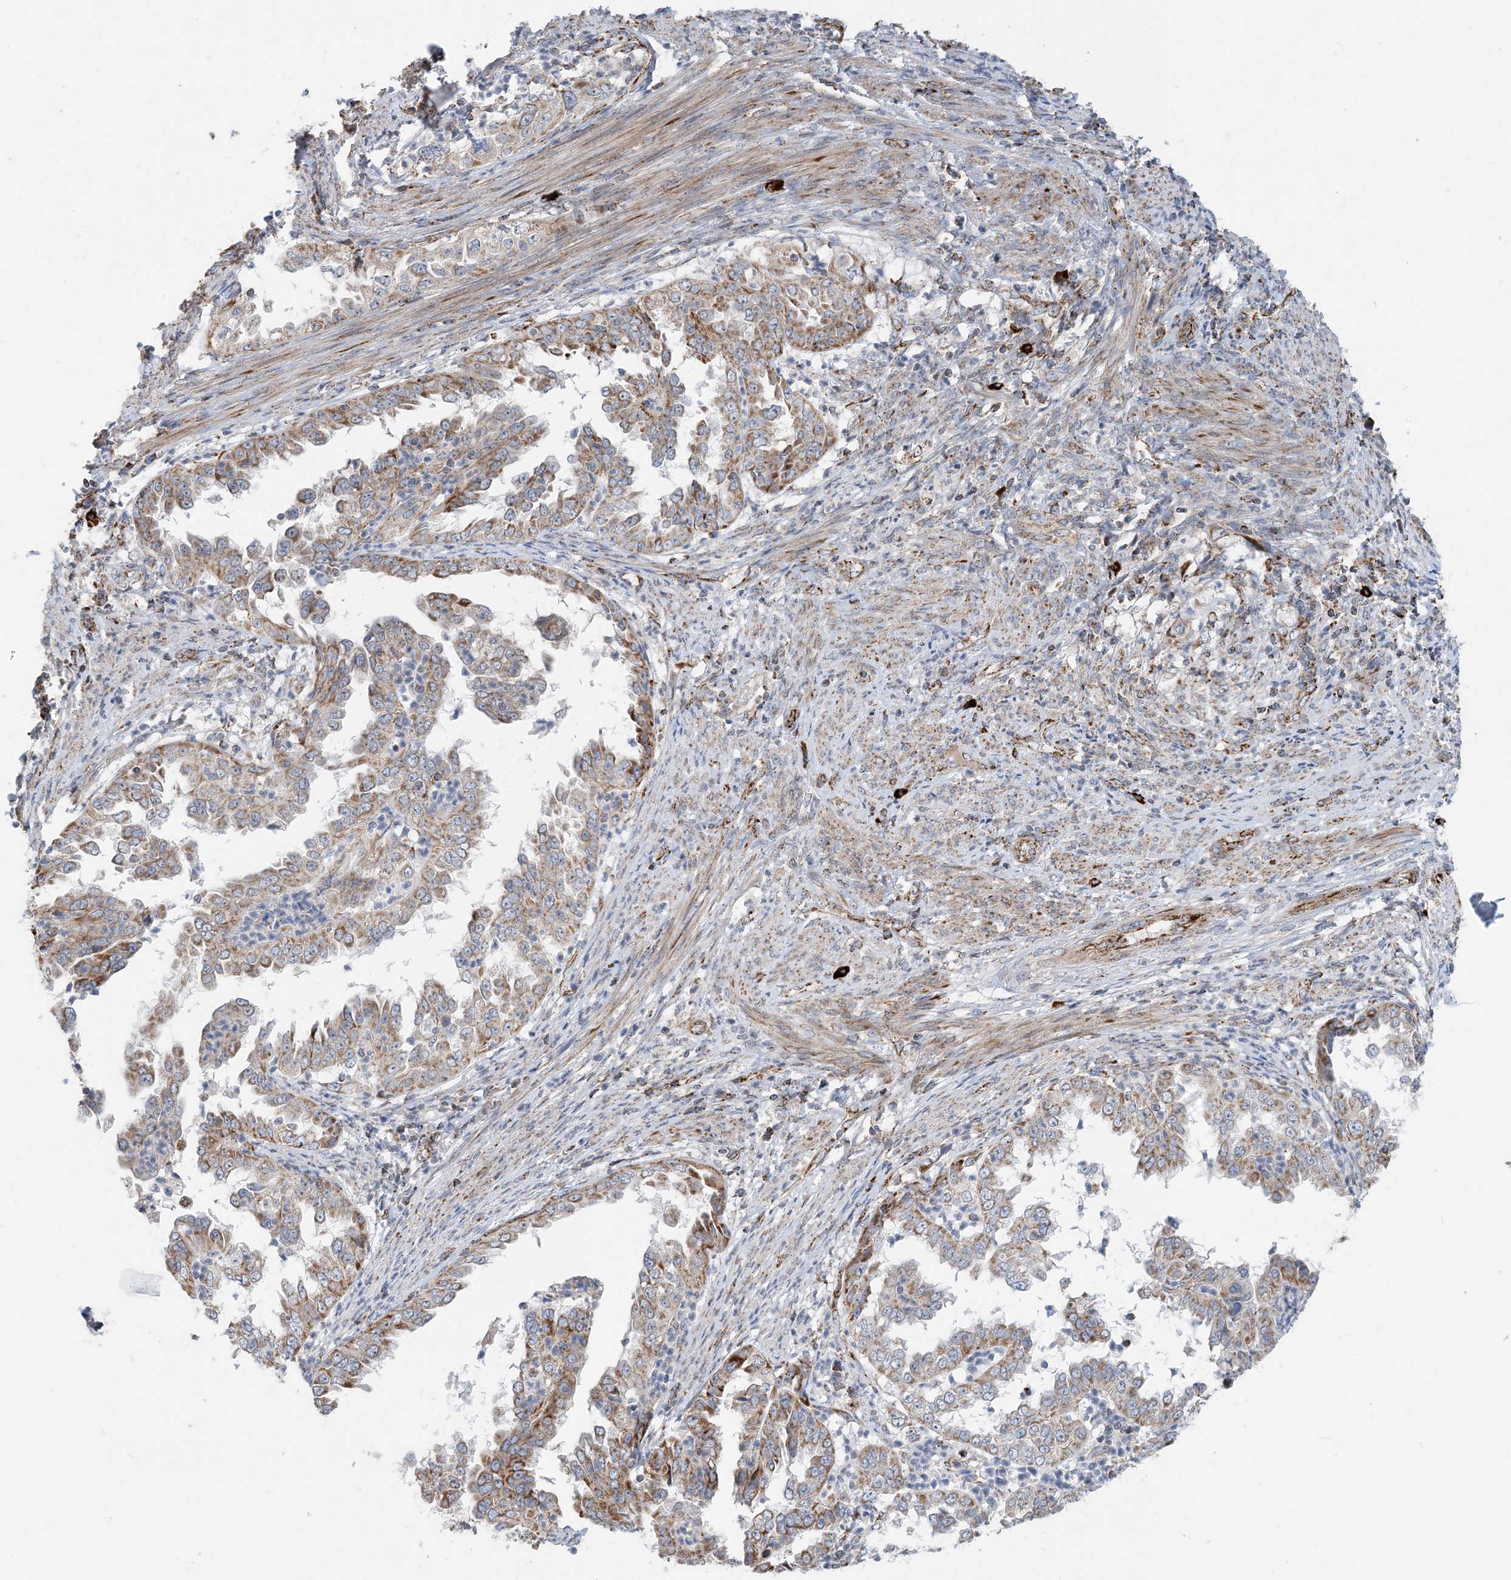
{"staining": {"intensity": "moderate", "quantity": ">75%", "location": "cytoplasmic/membranous"}, "tissue": "endometrial cancer", "cell_type": "Tumor cells", "image_type": "cancer", "snomed": [{"axis": "morphology", "description": "Adenocarcinoma, NOS"}, {"axis": "topography", "description": "Endometrium"}], "caption": "Endometrial cancer was stained to show a protein in brown. There is medium levels of moderate cytoplasmic/membranous positivity in approximately >75% of tumor cells.", "gene": "PCDHGA1", "patient": {"sex": "female", "age": 85}}